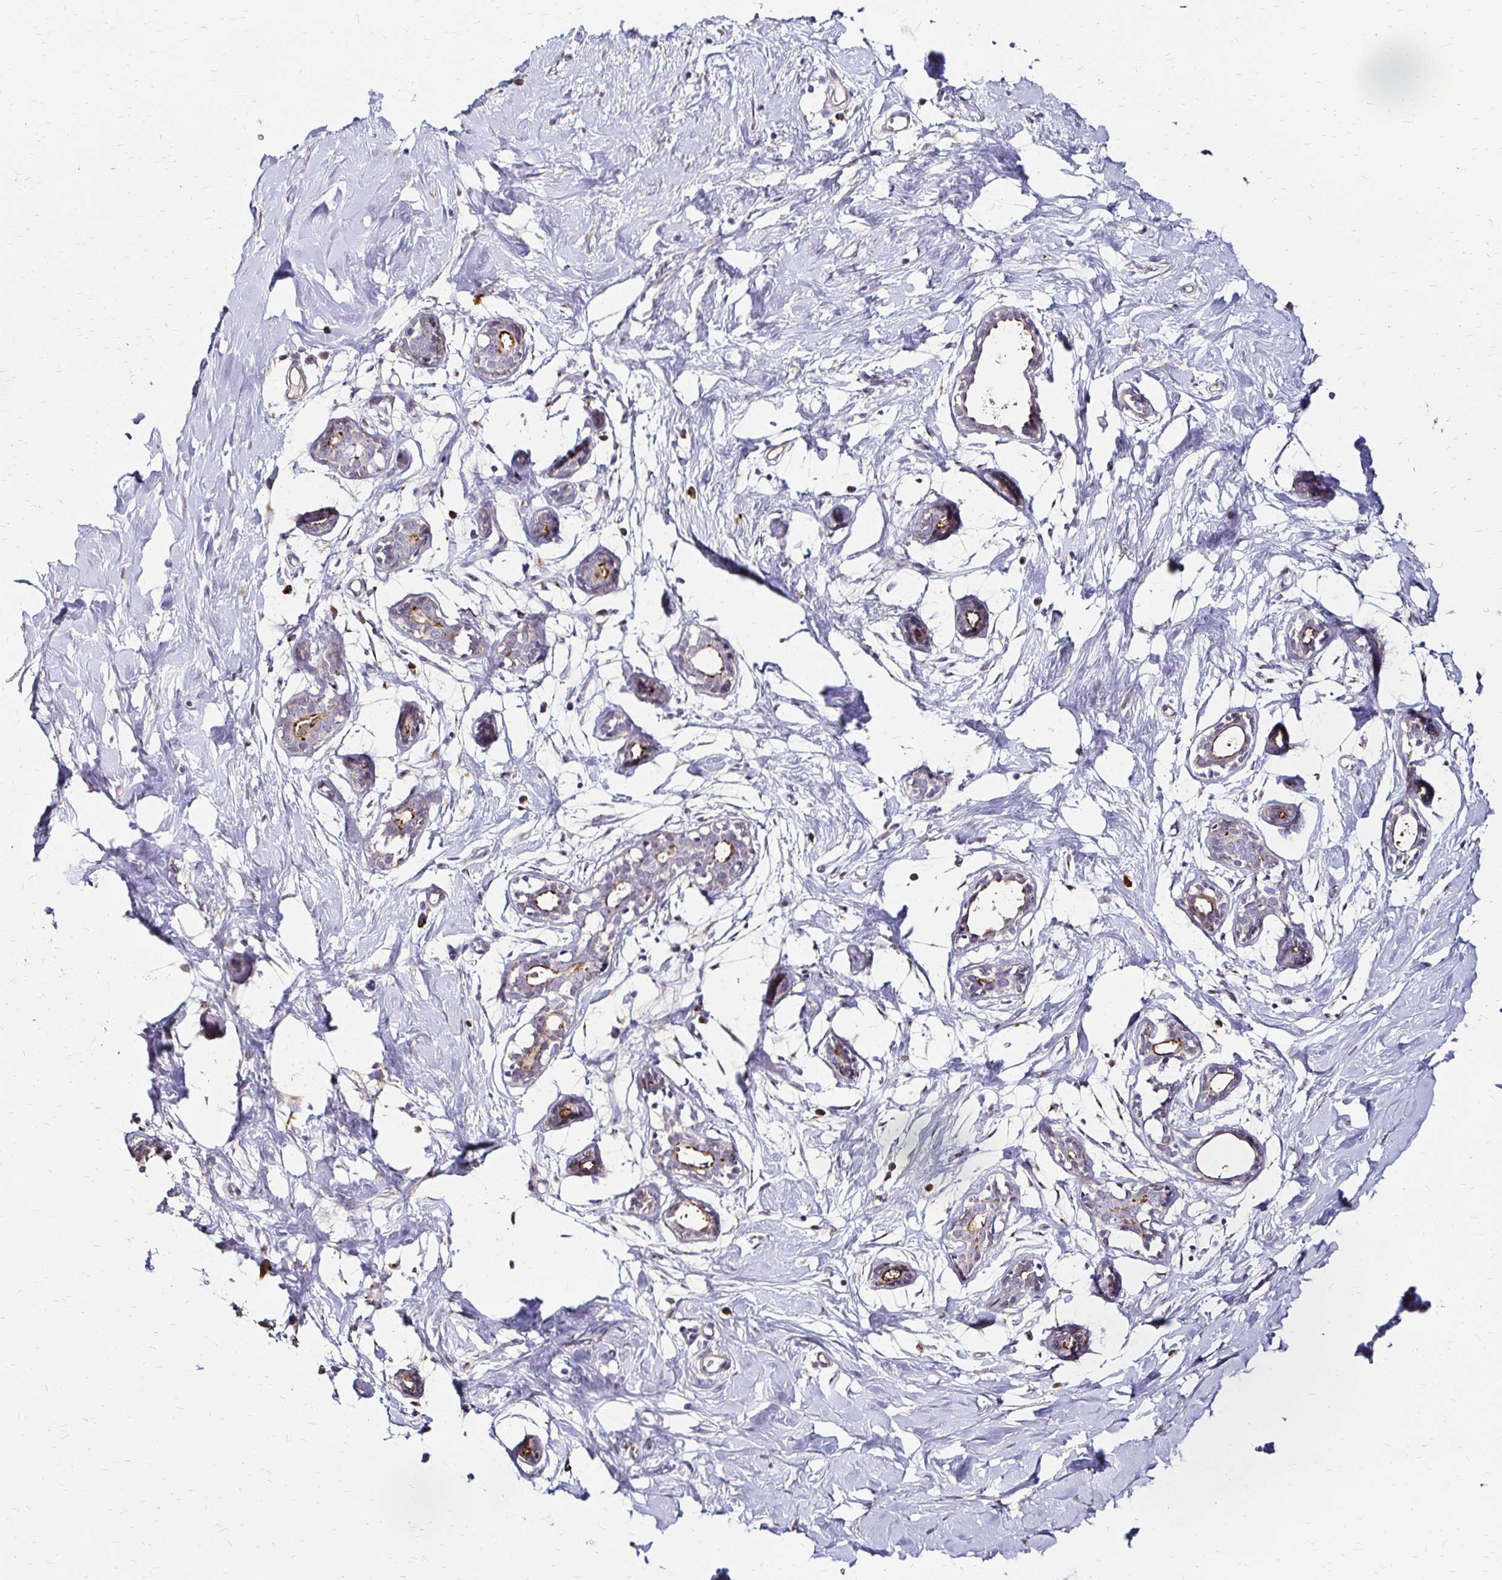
{"staining": {"intensity": "negative", "quantity": "none", "location": "none"}, "tissue": "breast", "cell_type": "Adipocytes", "image_type": "normal", "snomed": [{"axis": "morphology", "description": "Normal tissue, NOS"}, {"axis": "topography", "description": "Breast"}], "caption": "Immunohistochemistry histopathology image of unremarkable breast: human breast stained with DAB shows no significant protein positivity in adipocytes. The staining is performed using DAB (3,3'-diaminobenzidine) brown chromogen with nuclei counter-stained in using hematoxylin.", "gene": "PRIMA1", "patient": {"sex": "female", "age": 27}}